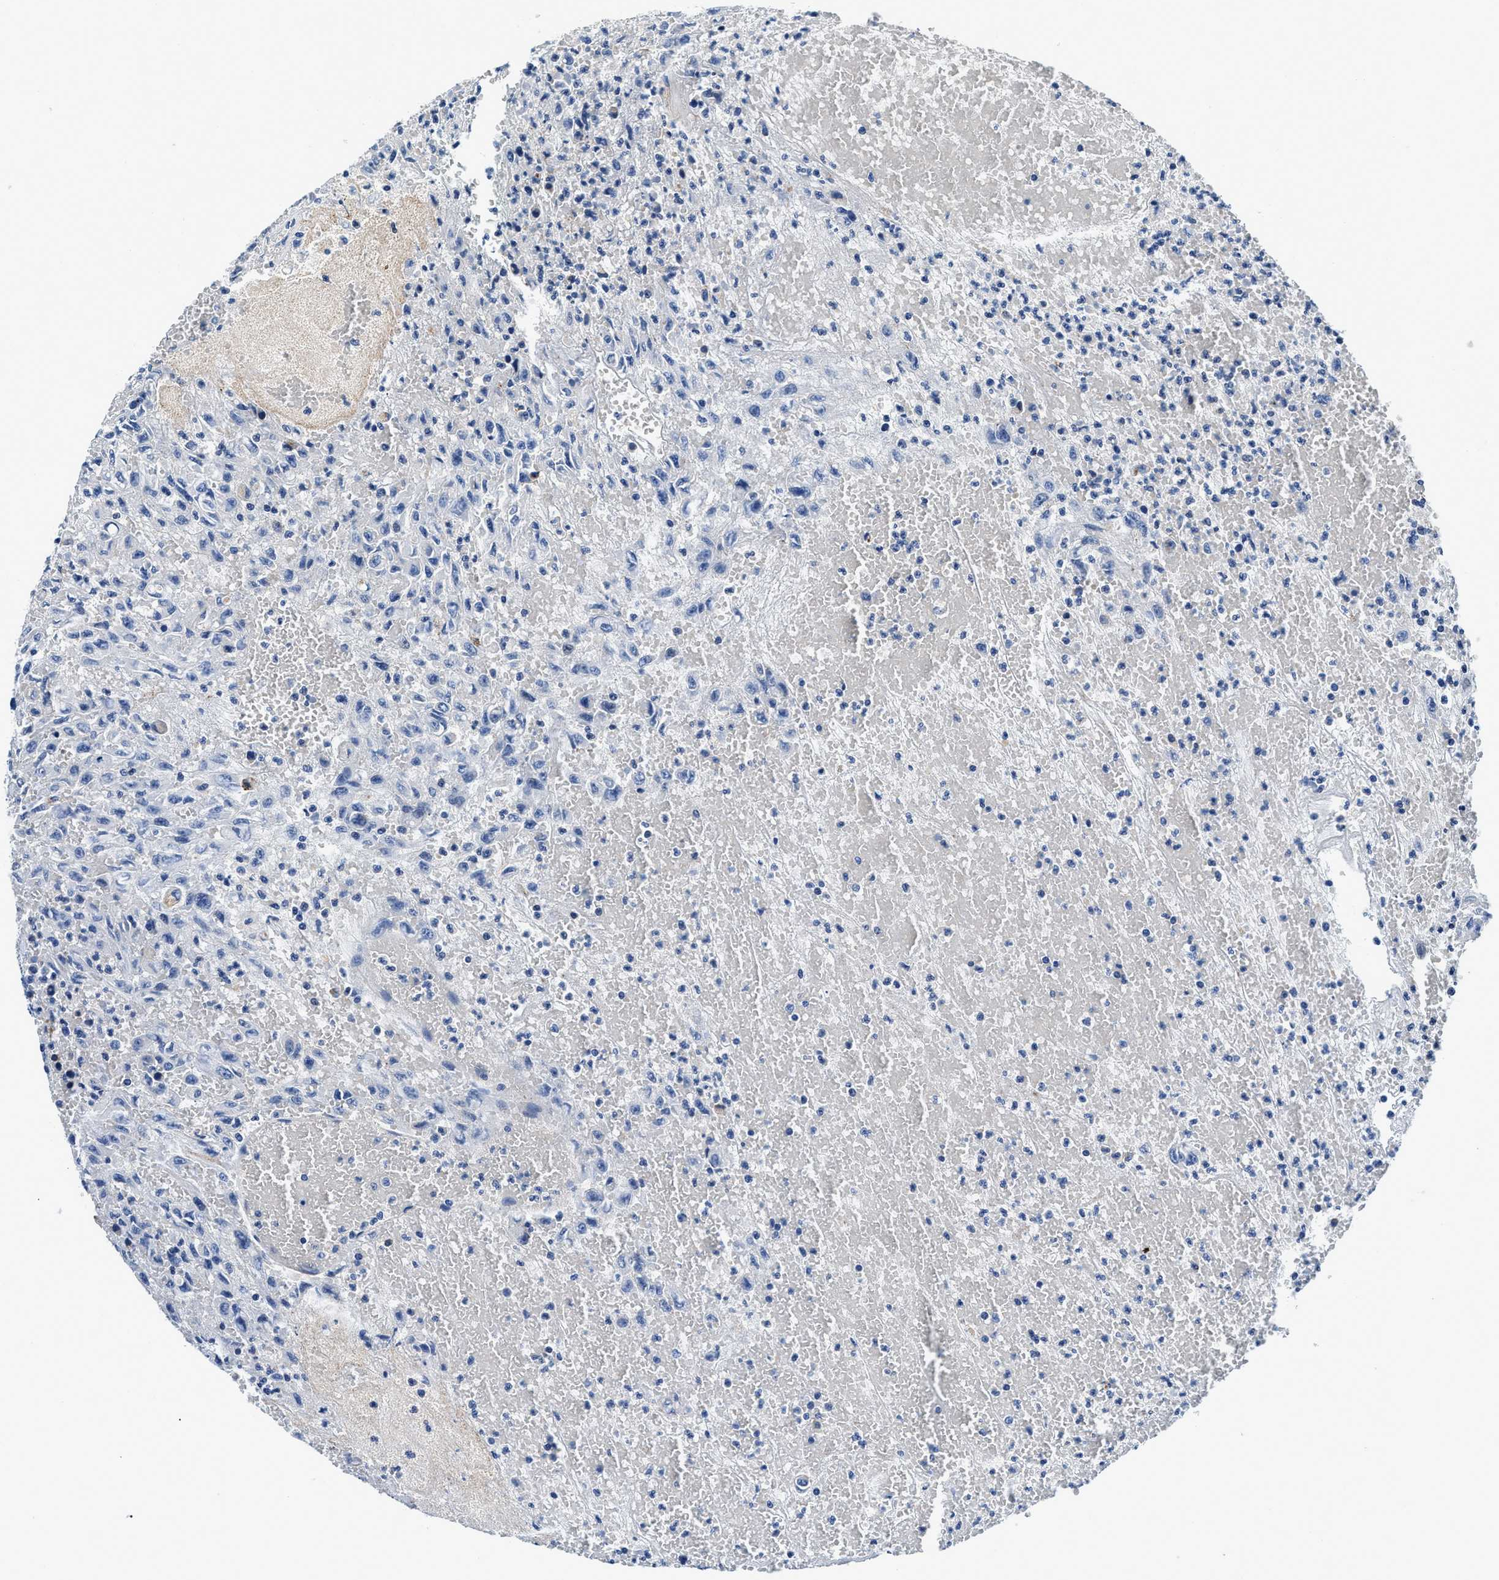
{"staining": {"intensity": "negative", "quantity": "none", "location": "none"}, "tissue": "urothelial cancer", "cell_type": "Tumor cells", "image_type": "cancer", "snomed": [{"axis": "morphology", "description": "Urothelial carcinoma, High grade"}, {"axis": "topography", "description": "Urinary bladder"}], "caption": "High power microscopy image of an IHC image of urothelial cancer, revealing no significant positivity in tumor cells.", "gene": "DAG1", "patient": {"sex": "male", "age": 46}}